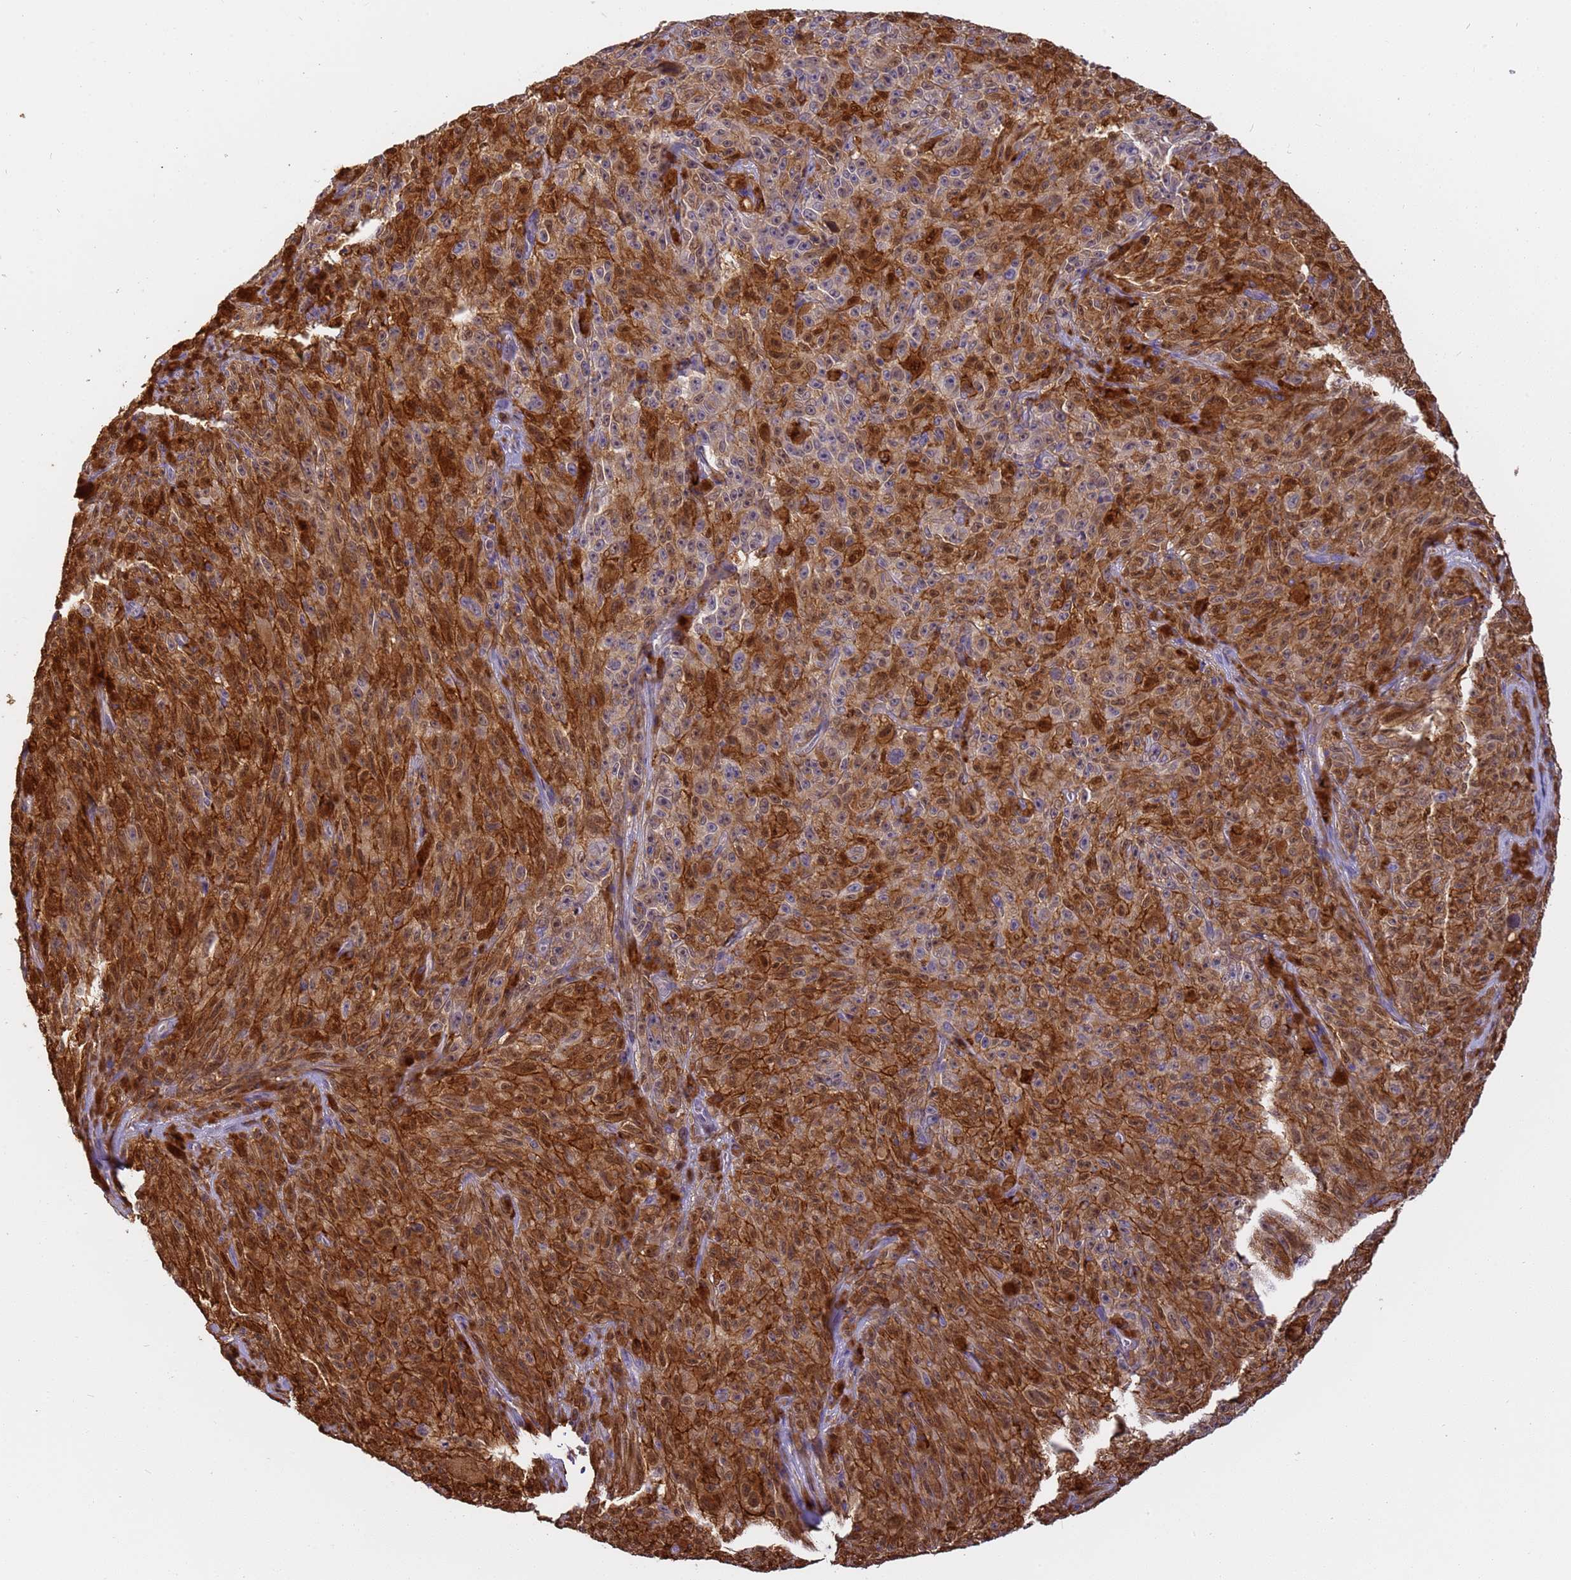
{"staining": {"intensity": "strong", "quantity": ">75%", "location": "cytoplasmic/membranous,nuclear"}, "tissue": "melanoma", "cell_type": "Tumor cells", "image_type": "cancer", "snomed": [{"axis": "morphology", "description": "Malignant melanoma, NOS"}, {"axis": "topography", "description": "Skin"}], "caption": "A brown stain highlights strong cytoplasmic/membranous and nuclear positivity of a protein in melanoma tumor cells. The staining was performed using DAB to visualize the protein expression in brown, while the nuclei were stained in blue with hematoxylin (Magnification: 20x).", "gene": "M6PR", "patient": {"sex": "female", "age": 82}}